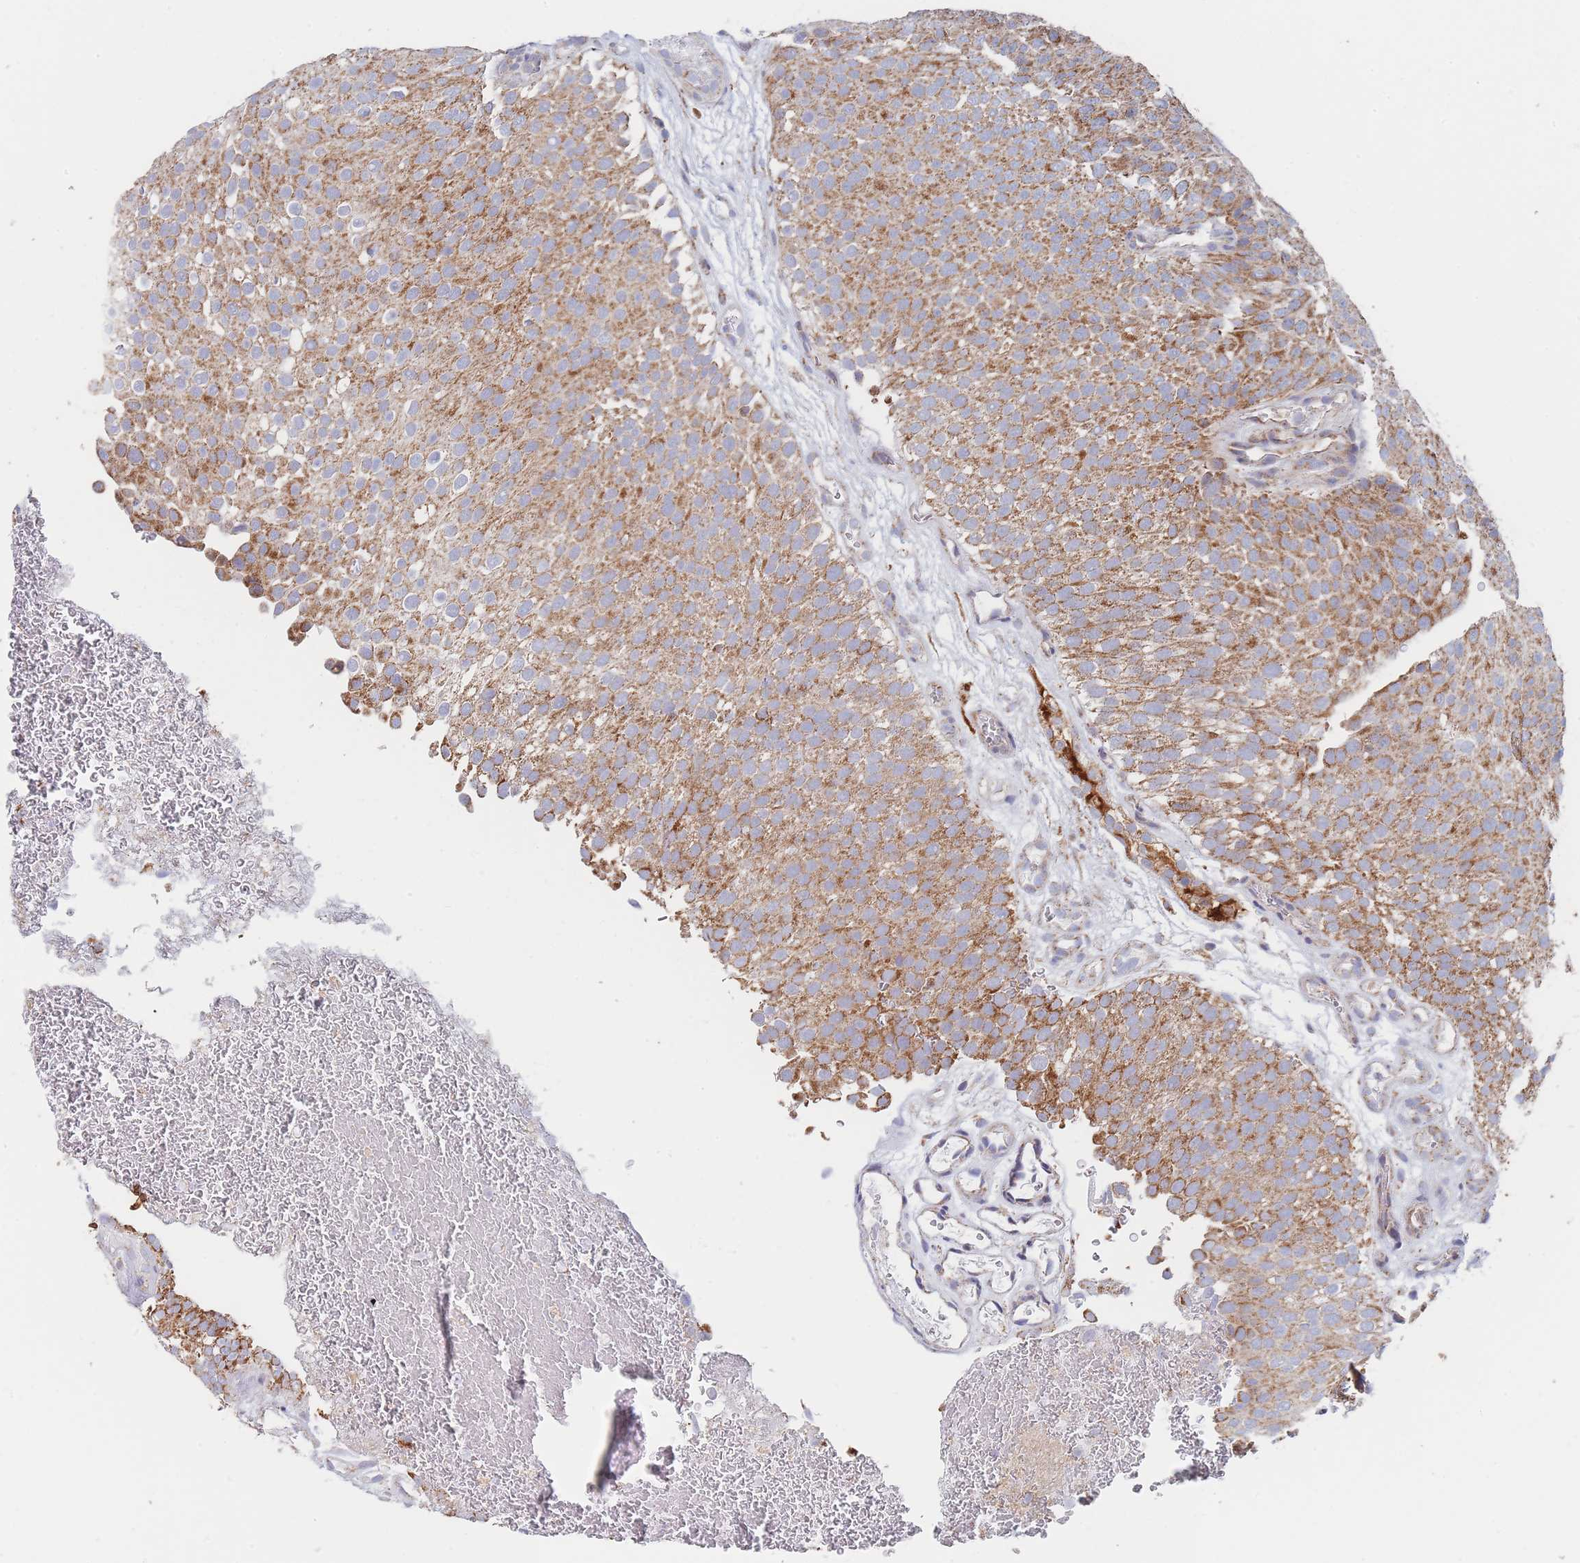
{"staining": {"intensity": "moderate", "quantity": ">75%", "location": "cytoplasmic/membranous"}, "tissue": "urothelial cancer", "cell_type": "Tumor cells", "image_type": "cancer", "snomed": [{"axis": "morphology", "description": "Urothelial carcinoma, Low grade"}, {"axis": "topography", "description": "Urinary bladder"}], "caption": "IHC photomicrograph of neoplastic tissue: human urothelial carcinoma (low-grade) stained using immunohistochemistry exhibits medium levels of moderate protein expression localized specifically in the cytoplasmic/membranous of tumor cells, appearing as a cytoplasmic/membranous brown color.", "gene": "IKZF4", "patient": {"sex": "male", "age": 78}}